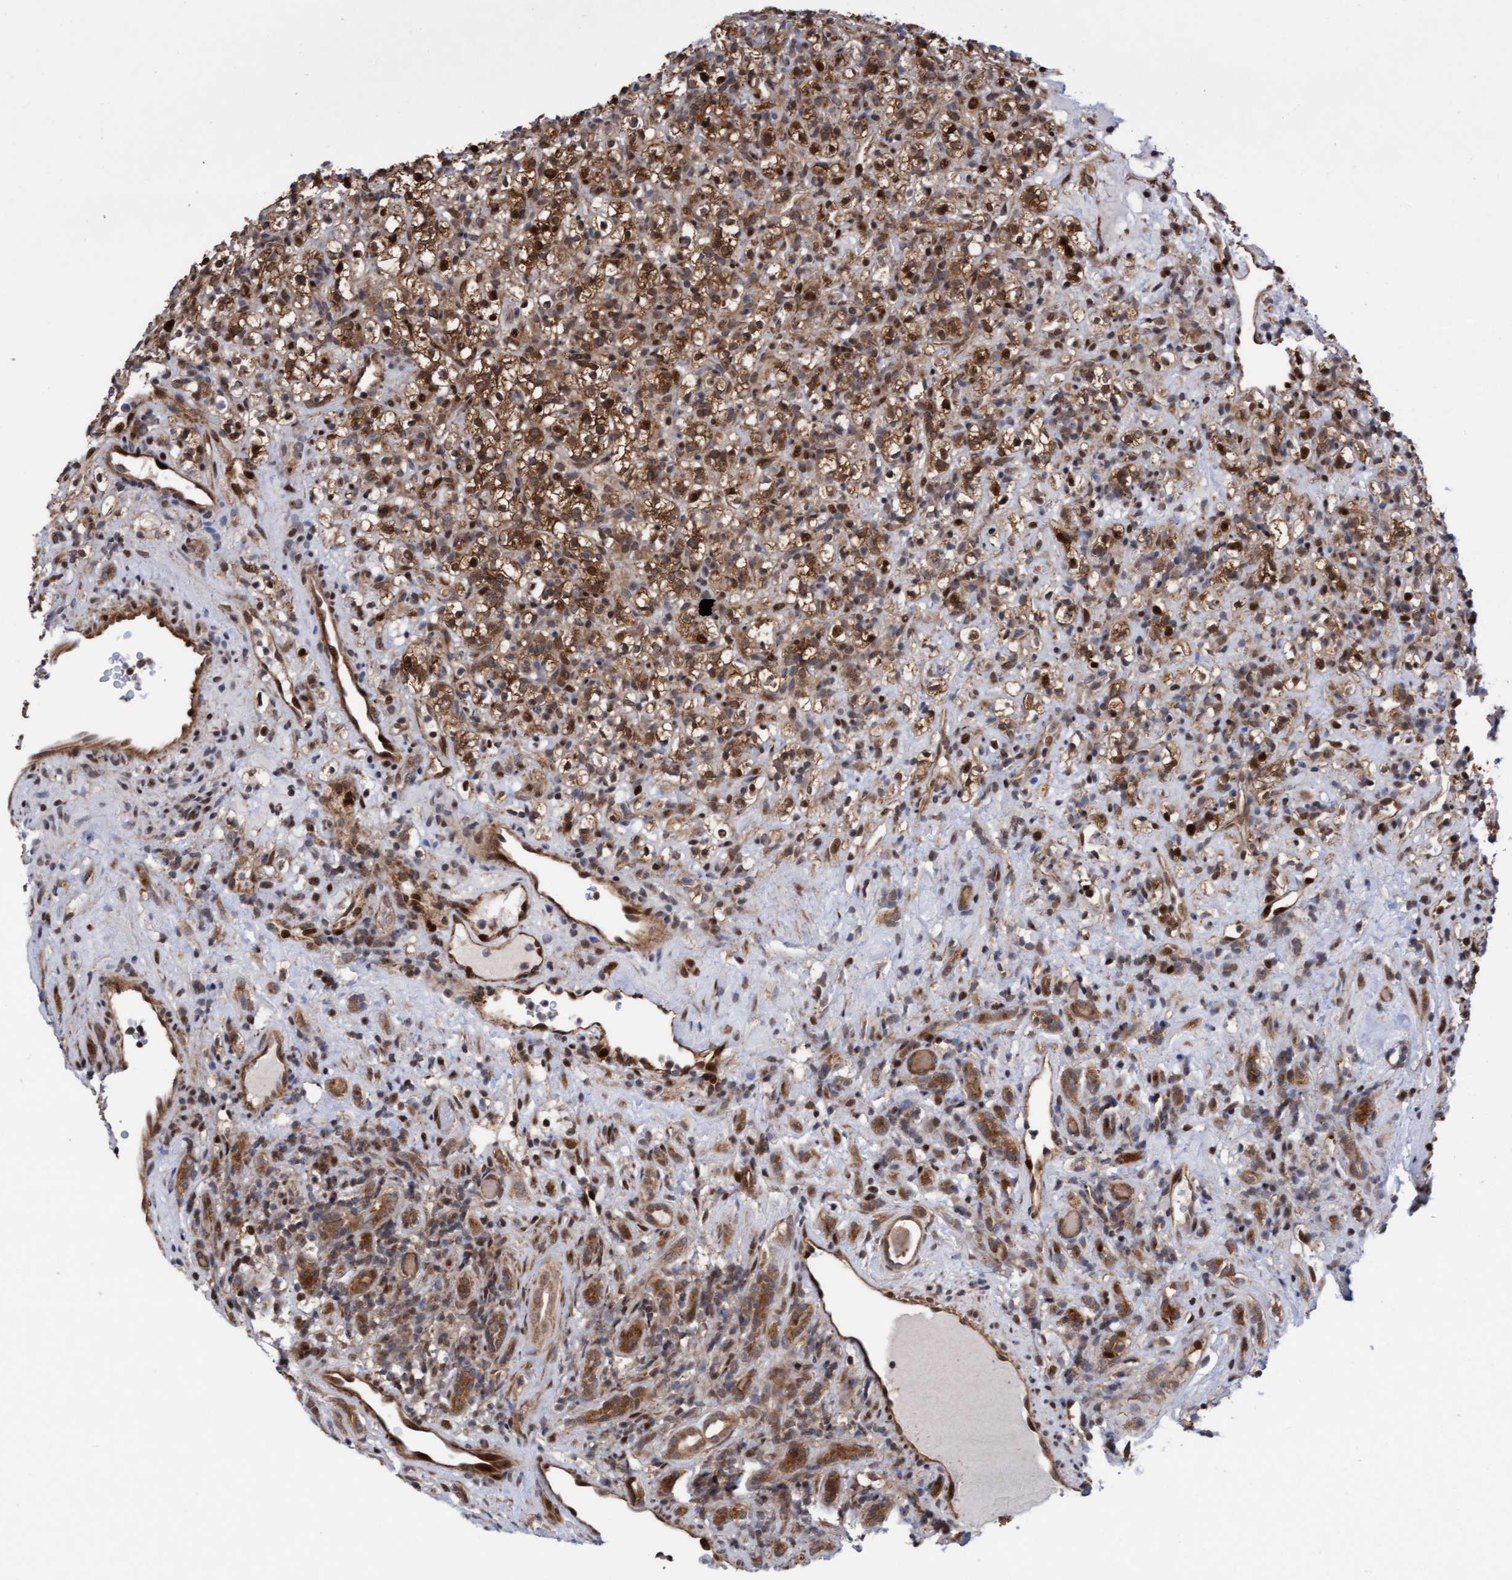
{"staining": {"intensity": "moderate", "quantity": ">75%", "location": "cytoplasmic/membranous,nuclear"}, "tissue": "renal cancer", "cell_type": "Tumor cells", "image_type": "cancer", "snomed": [{"axis": "morphology", "description": "Normal tissue, NOS"}, {"axis": "morphology", "description": "Adenocarcinoma, NOS"}, {"axis": "topography", "description": "Kidney"}], "caption": "An immunohistochemistry (IHC) image of tumor tissue is shown. Protein staining in brown highlights moderate cytoplasmic/membranous and nuclear positivity in renal cancer within tumor cells. (DAB (3,3'-diaminobenzidine) = brown stain, brightfield microscopy at high magnification).", "gene": "ITFG1", "patient": {"sex": "female", "age": 72}}